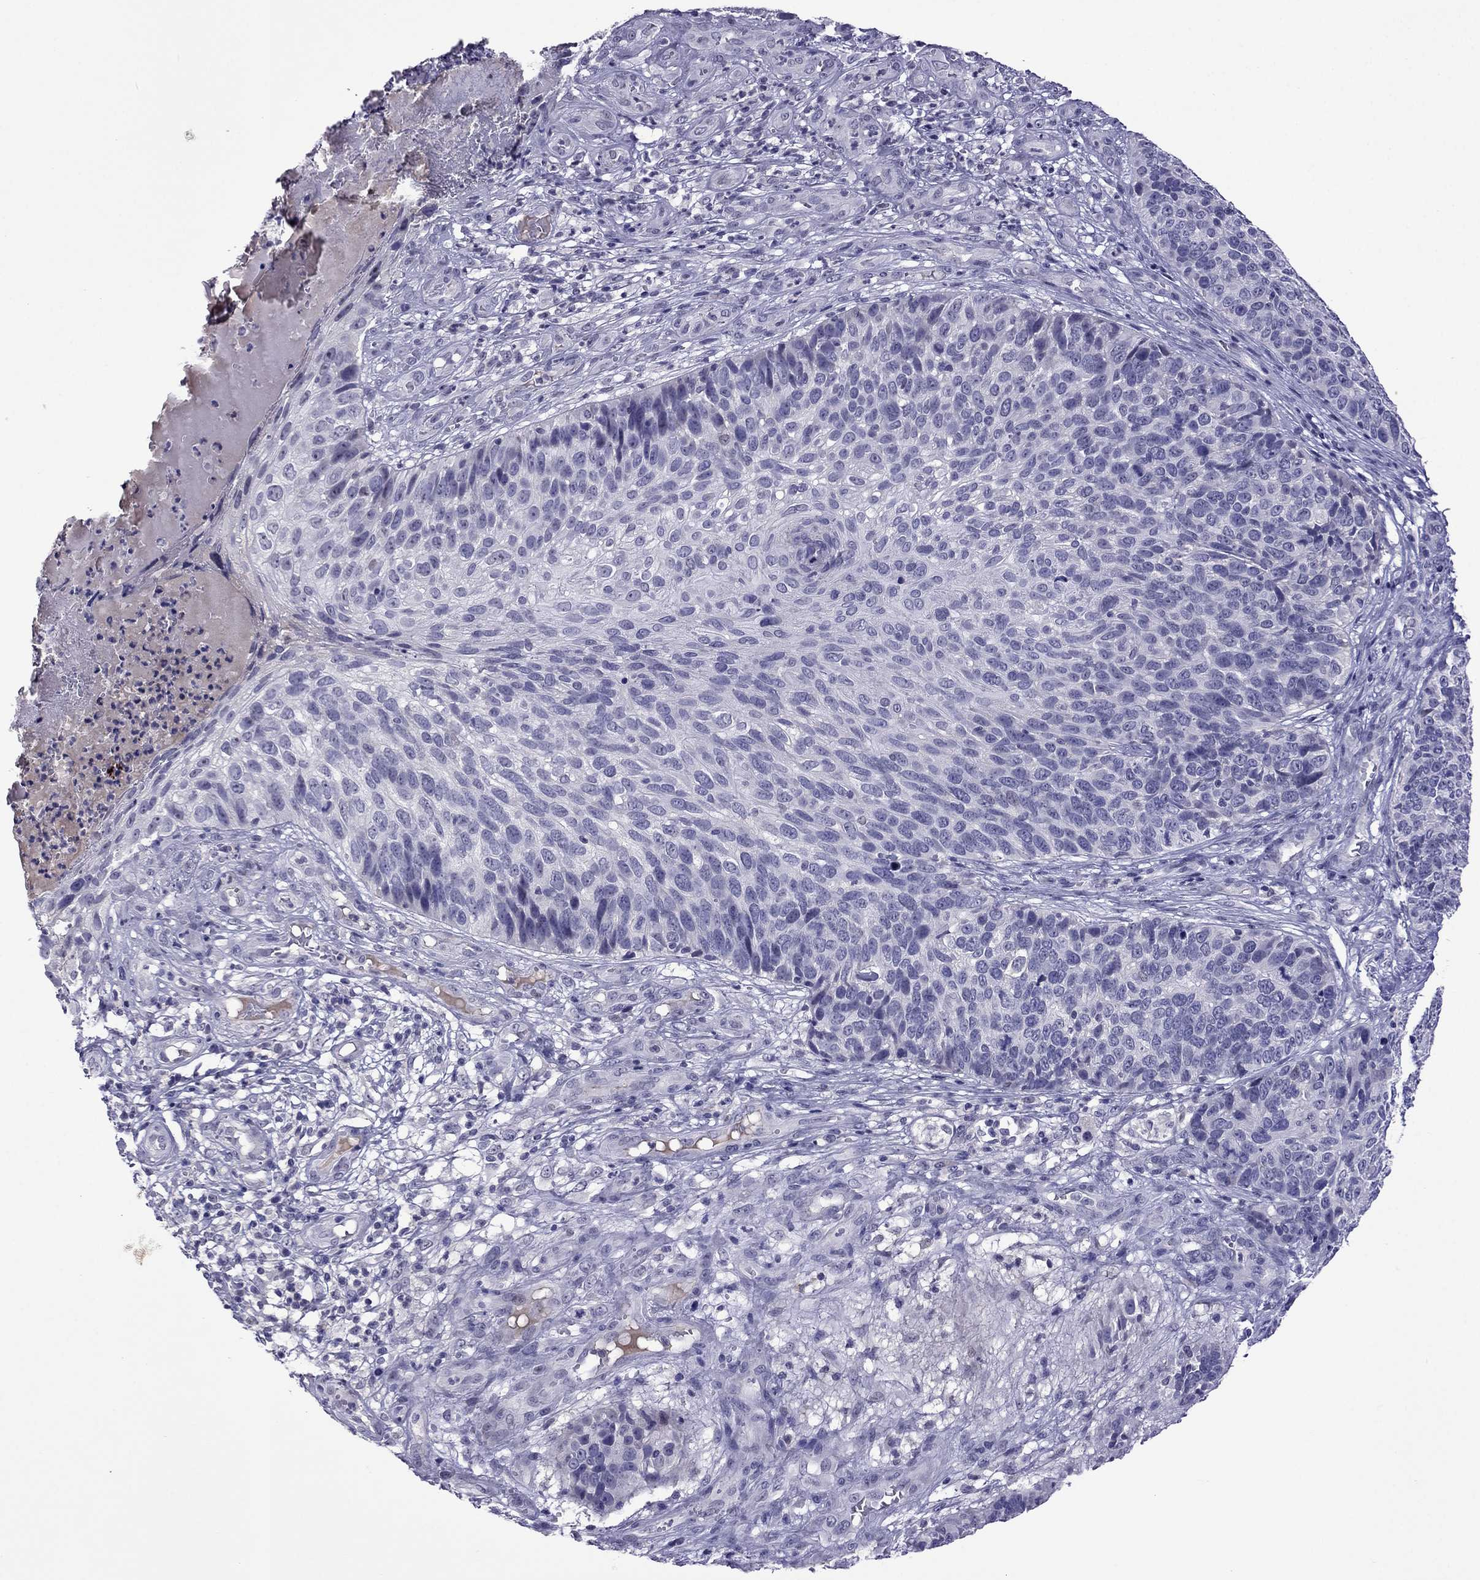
{"staining": {"intensity": "negative", "quantity": "none", "location": "none"}, "tissue": "skin cancer", "cell_type": "Tumor cells", "image_type": "cancer", "snomed": [{"axis": "morphology", "description": "Squamous cell carcinoma, NOS"}, {"axis": "topography", "description": "Skin"}], "caption": "Histopathology image shows no protein expression in tumor cells of squamous cell carcinoma (skin) tissue.", "gene": "SPTBN4", "patient": {"sex": "male", "age": 92}}